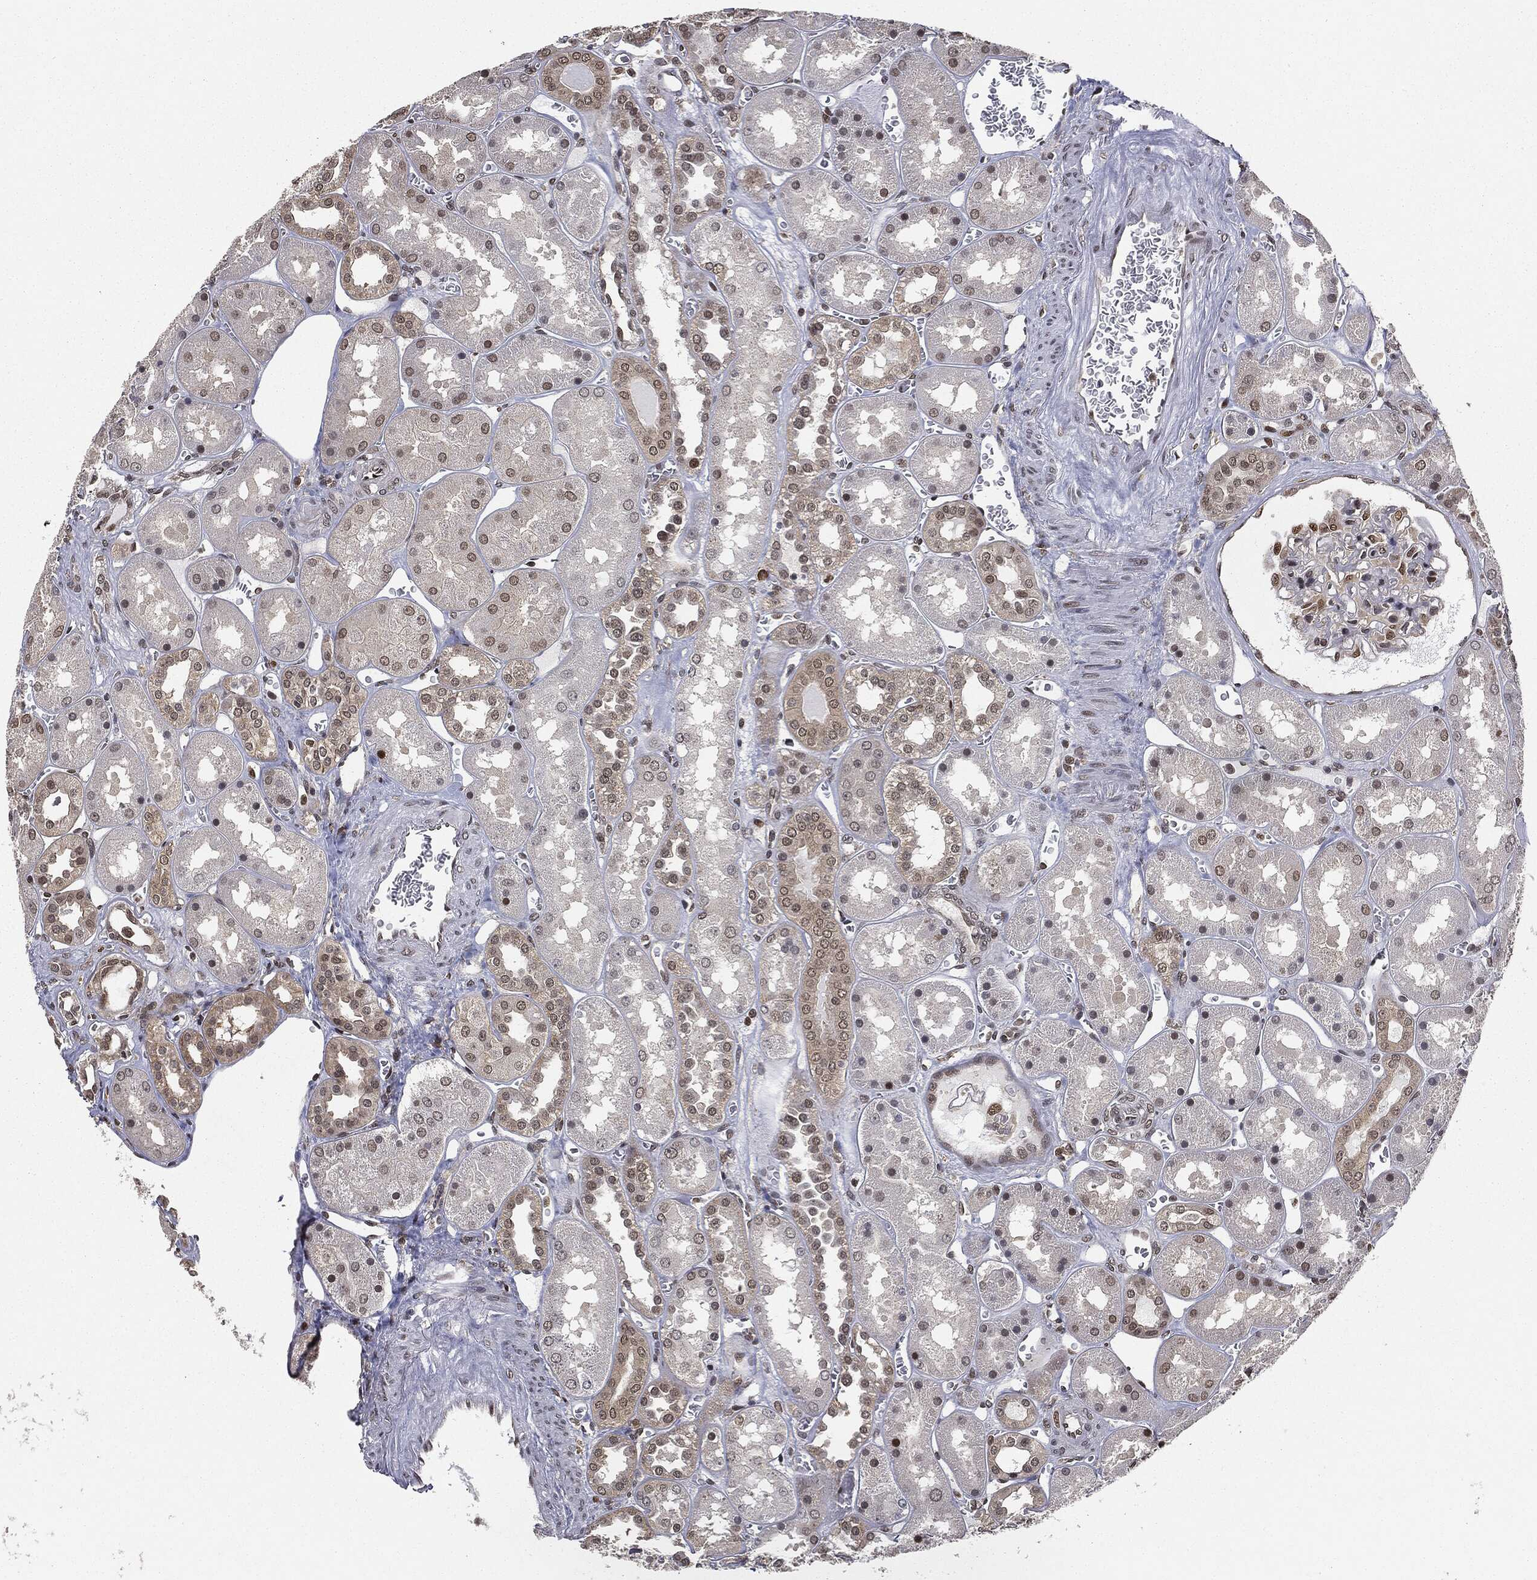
{"staining": {"intensity": "moderate", "quantity": "<25%", "location": "nuclear"}, "tissue": "kidney", "cell_type": "Cells in glomeruli", "image_type": "normal", "snomed": [{"axis": "morphology", "description": "Normal tissue, NOS"}, {"axis": "topography", "description": "Kidney"}], "caption": "A histopathology image showing moderate nuclear staining in about <25% of cells in glomeruli in unremarkable kidney, as visualized by brown immunohistochemical staining.", "gene": "TBC1D22A", "patient": {"sex": "male", "age": 73}}